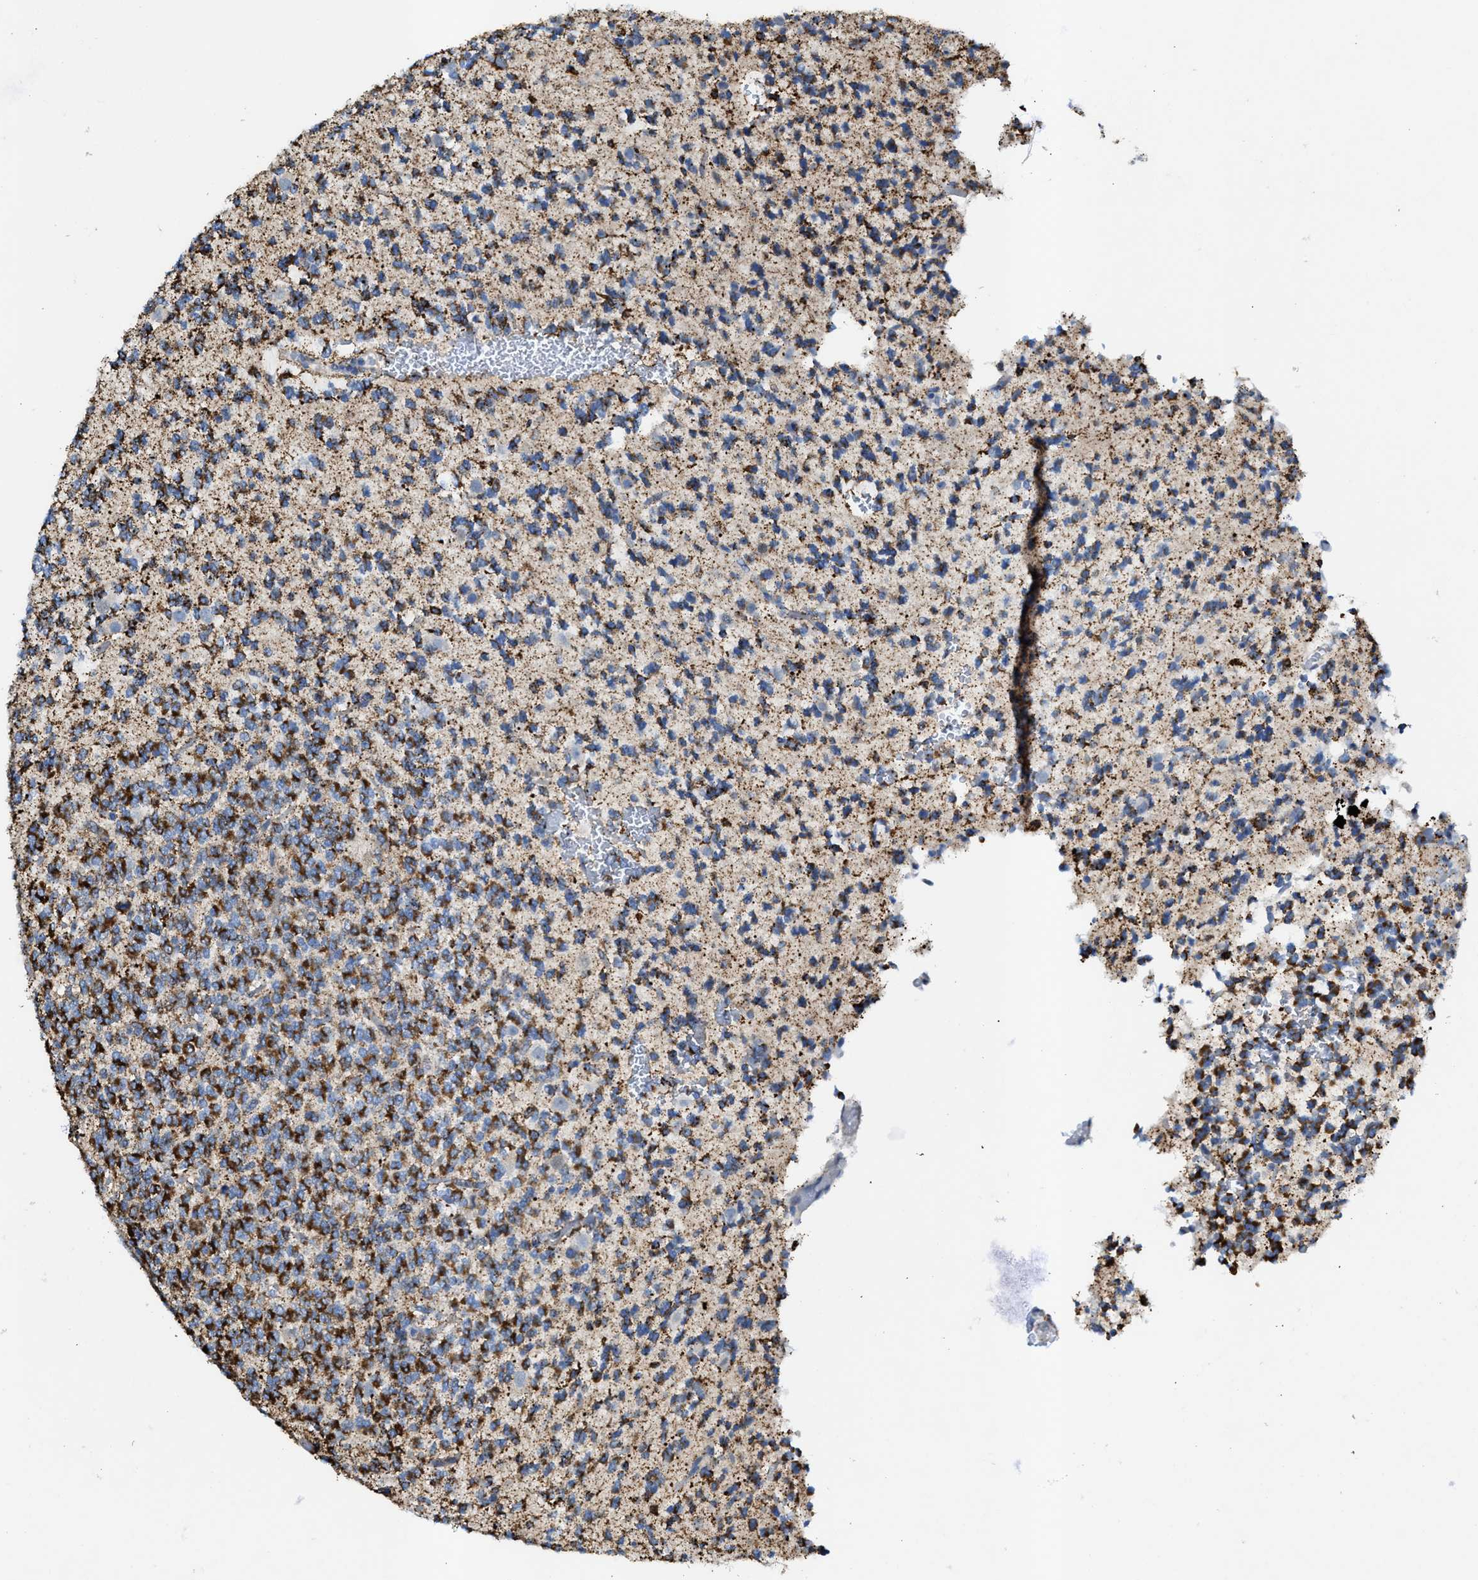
{"staining": {"intensity": "moderate", "quantity": ">75%", "location": "cytoplasmic/membranous"}, "tissue": "glioma", "cell_type": "Tumor cells", "image_type": "cancer", "snomed": [{"axis": "morphology", "description": "Glioma, malignant, Low grade"}, {"axis": "topography", "description": "Brain"}], "caption": "A brown stain labels moderate cytoplasmic/membranous positivity of a protein in human malignant glioma (low-grade) tumor cells.", "gene": "JAG1", "patient": {"sex": "male", "age": 38}}